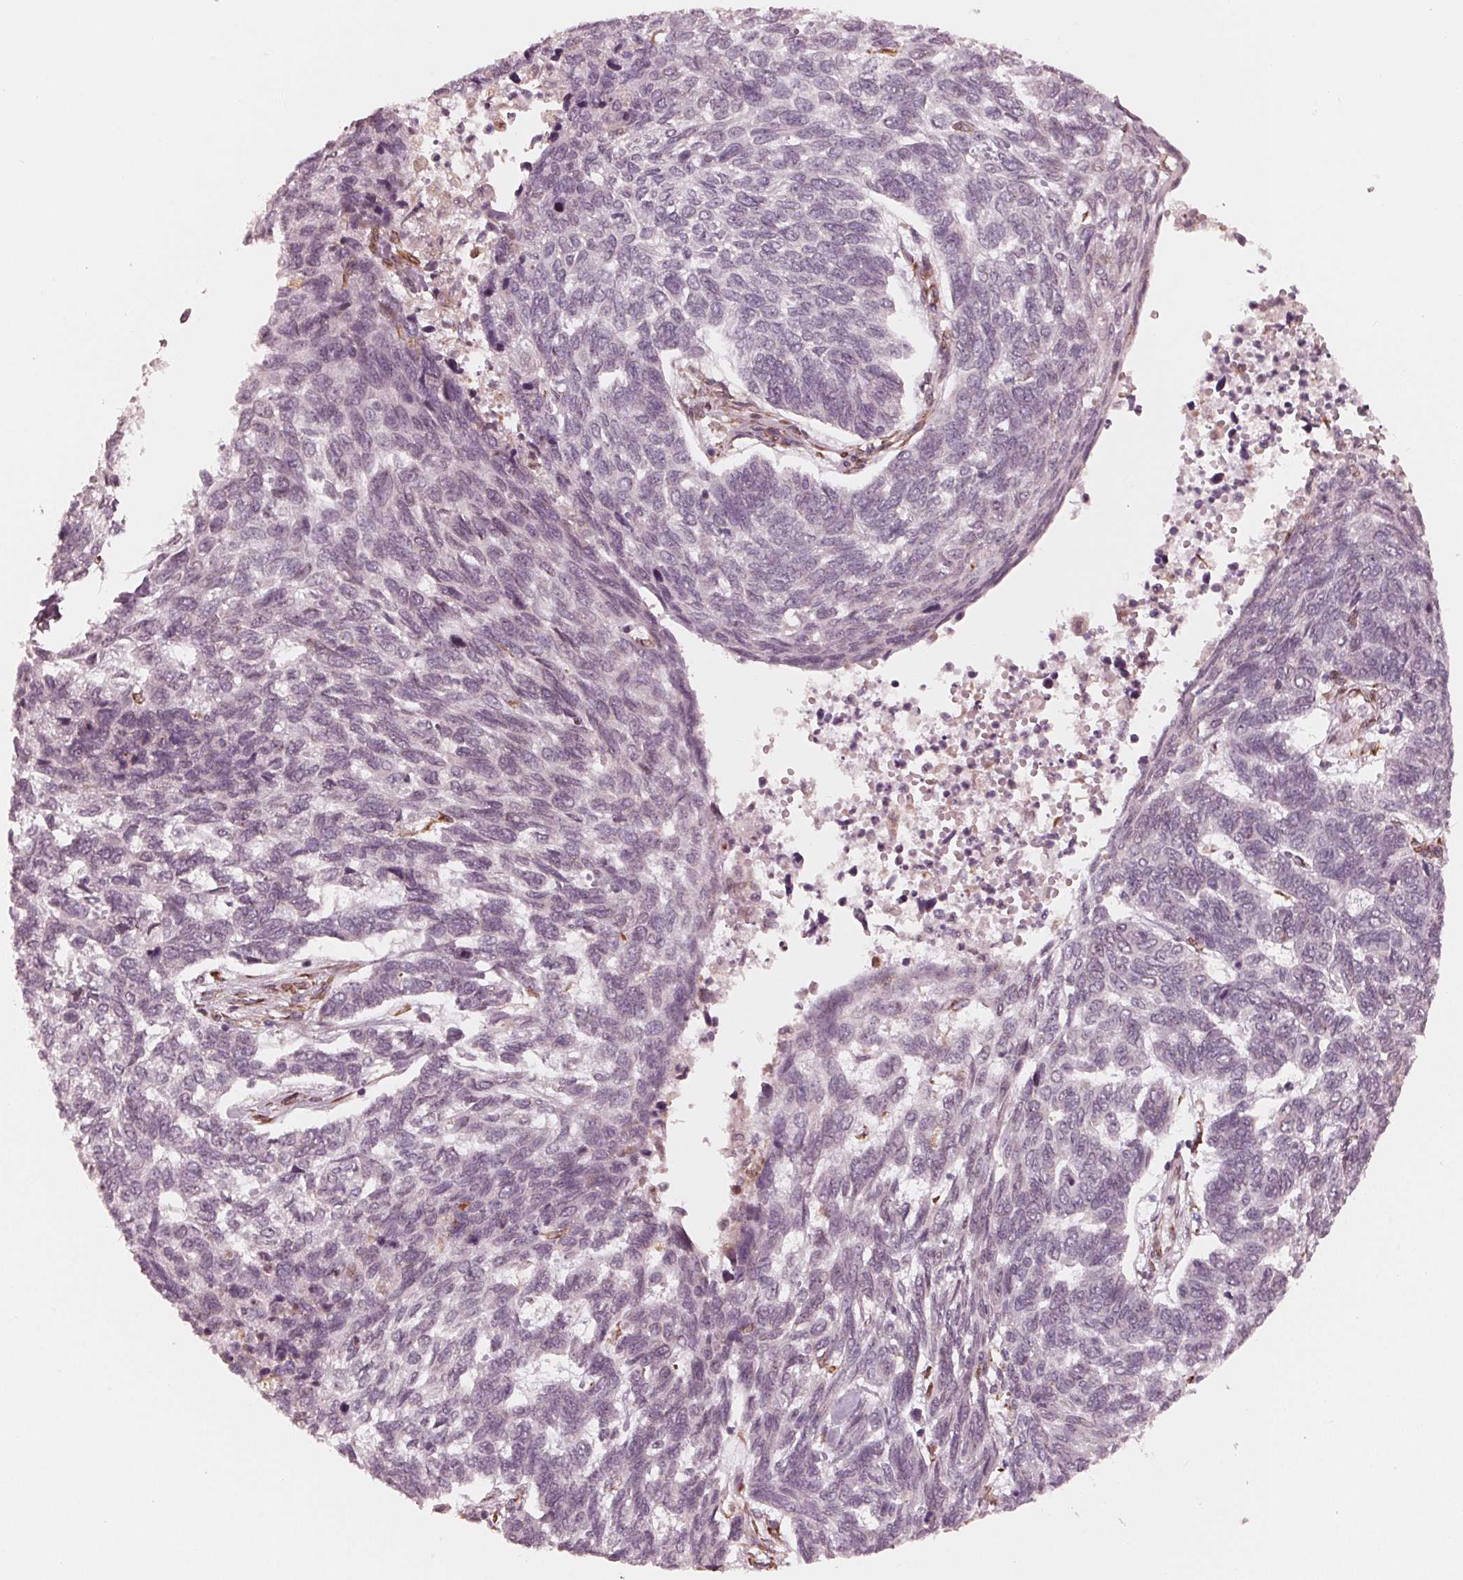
{"staining": {"intensity": "negative", "quantity": "none", "location": "none"}, "tissue": "skin cancer", "cell_type": "Tumor cells", "image_type": "cancer", "snomed": [{"axis": "morphology", "description": "Basal cell carcinoma"}, {"axis": "topography", "description": "Skin"}], "caption": "There is no significant positivity in tumor cells of skin basal cell carcinoma.", "gene": "IKBIP", "patient": {"sex": "female", "age": 65}}